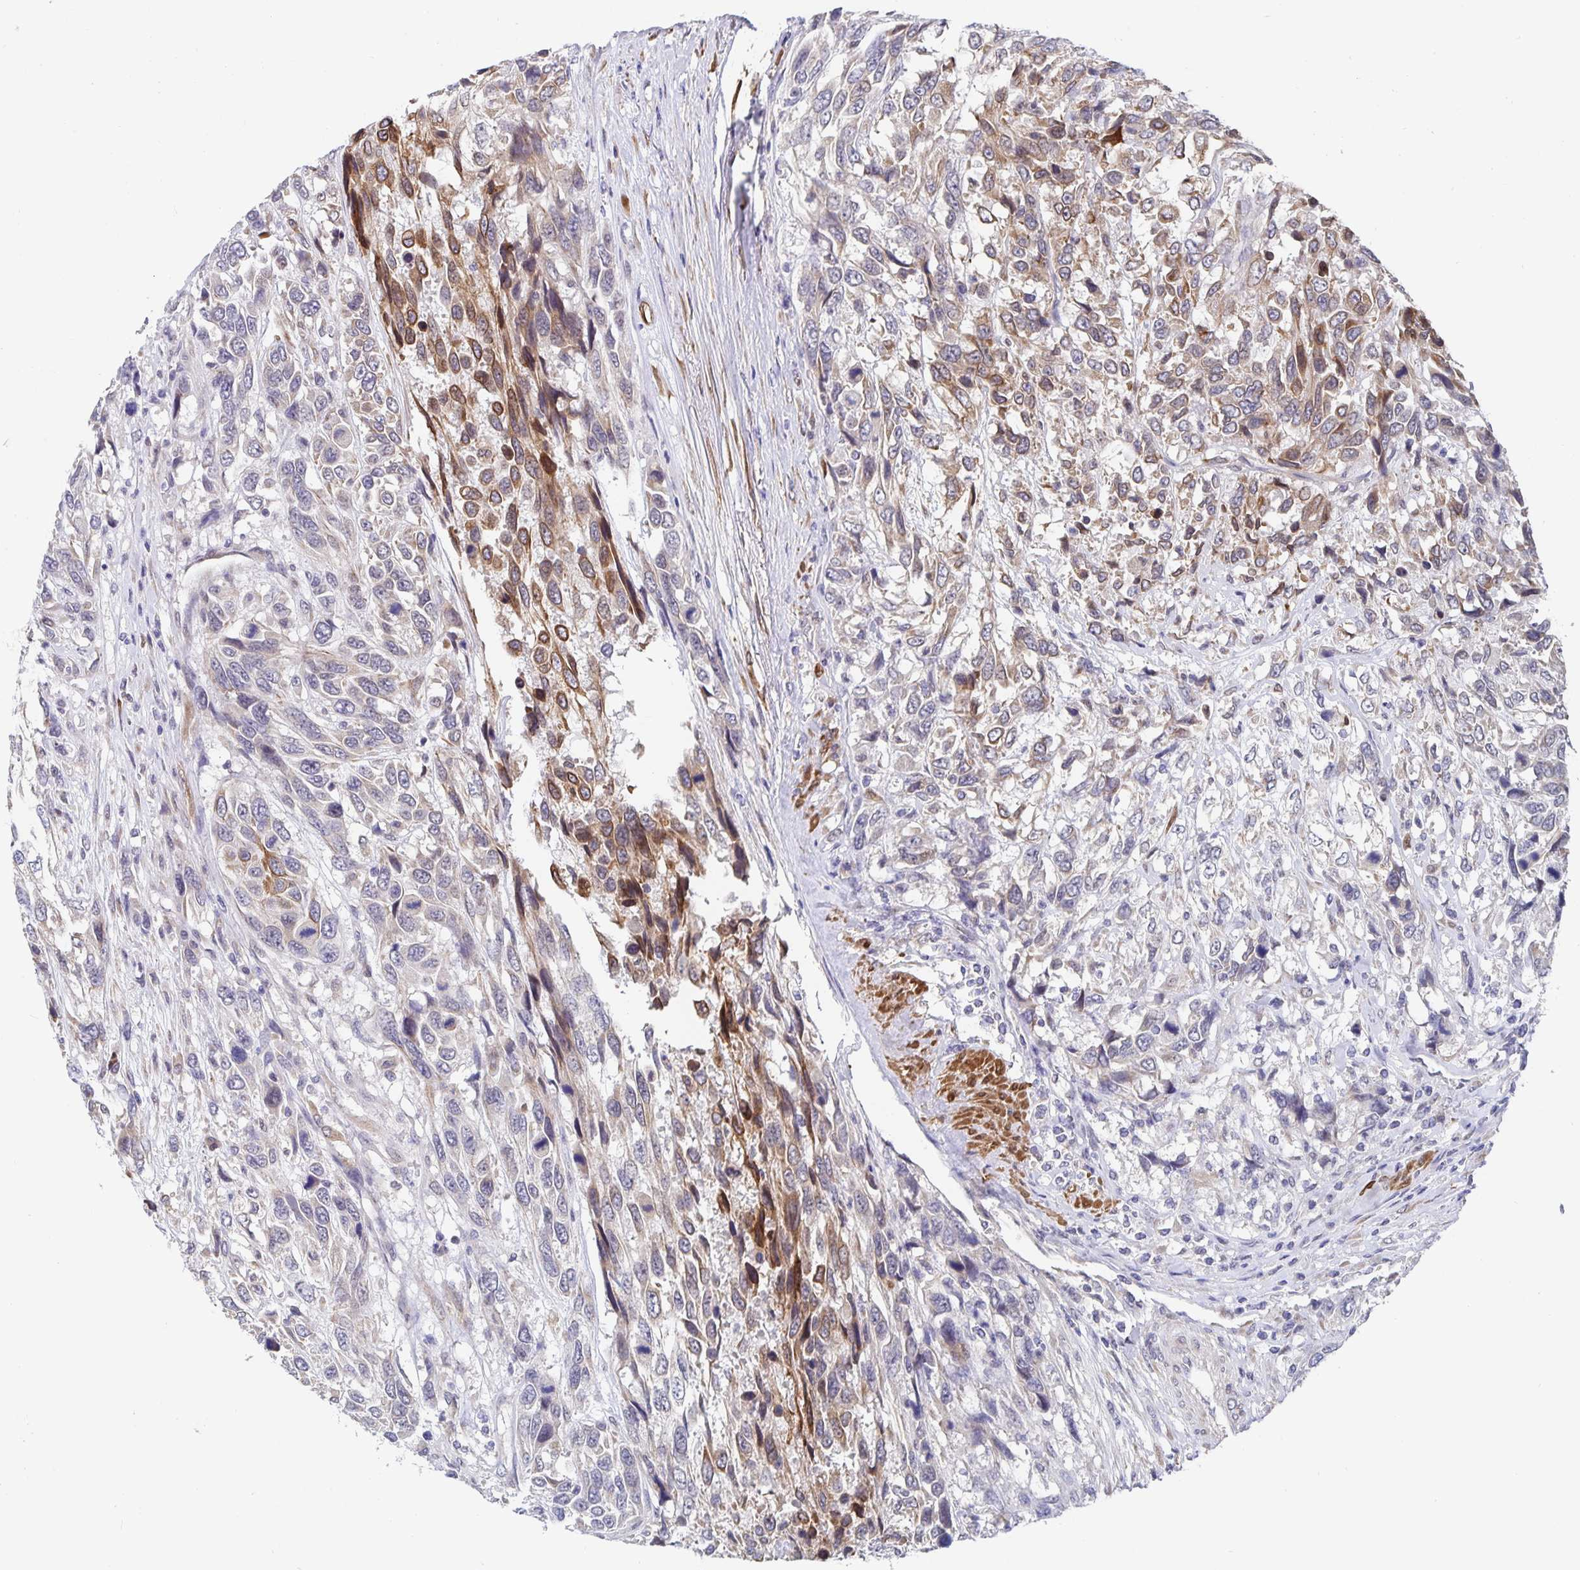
{"staining": {"intensity": "moderate", "quantity": "<25%", "location": "cytoplasmic/membranous"}, "tissue": "urothelial cancer", "cell_type": "Tumor cells", "image_type": "cancer", "snomed": [{"axis": "morphology", "description": "Urothelial carcinoma, High grade"}, {"axis": "topography", "description": "Urinary bladder"}], "caption": "Immunohistochemistry image of high-grade urothelial carcinoma stained for a protein (brown), which reveals low levels of moderate cytoplasmic/membranous expression in approximately <25% of tumor cells.", "gene": "ZIK1", "patient": {"sex": "female", "age": 70}}